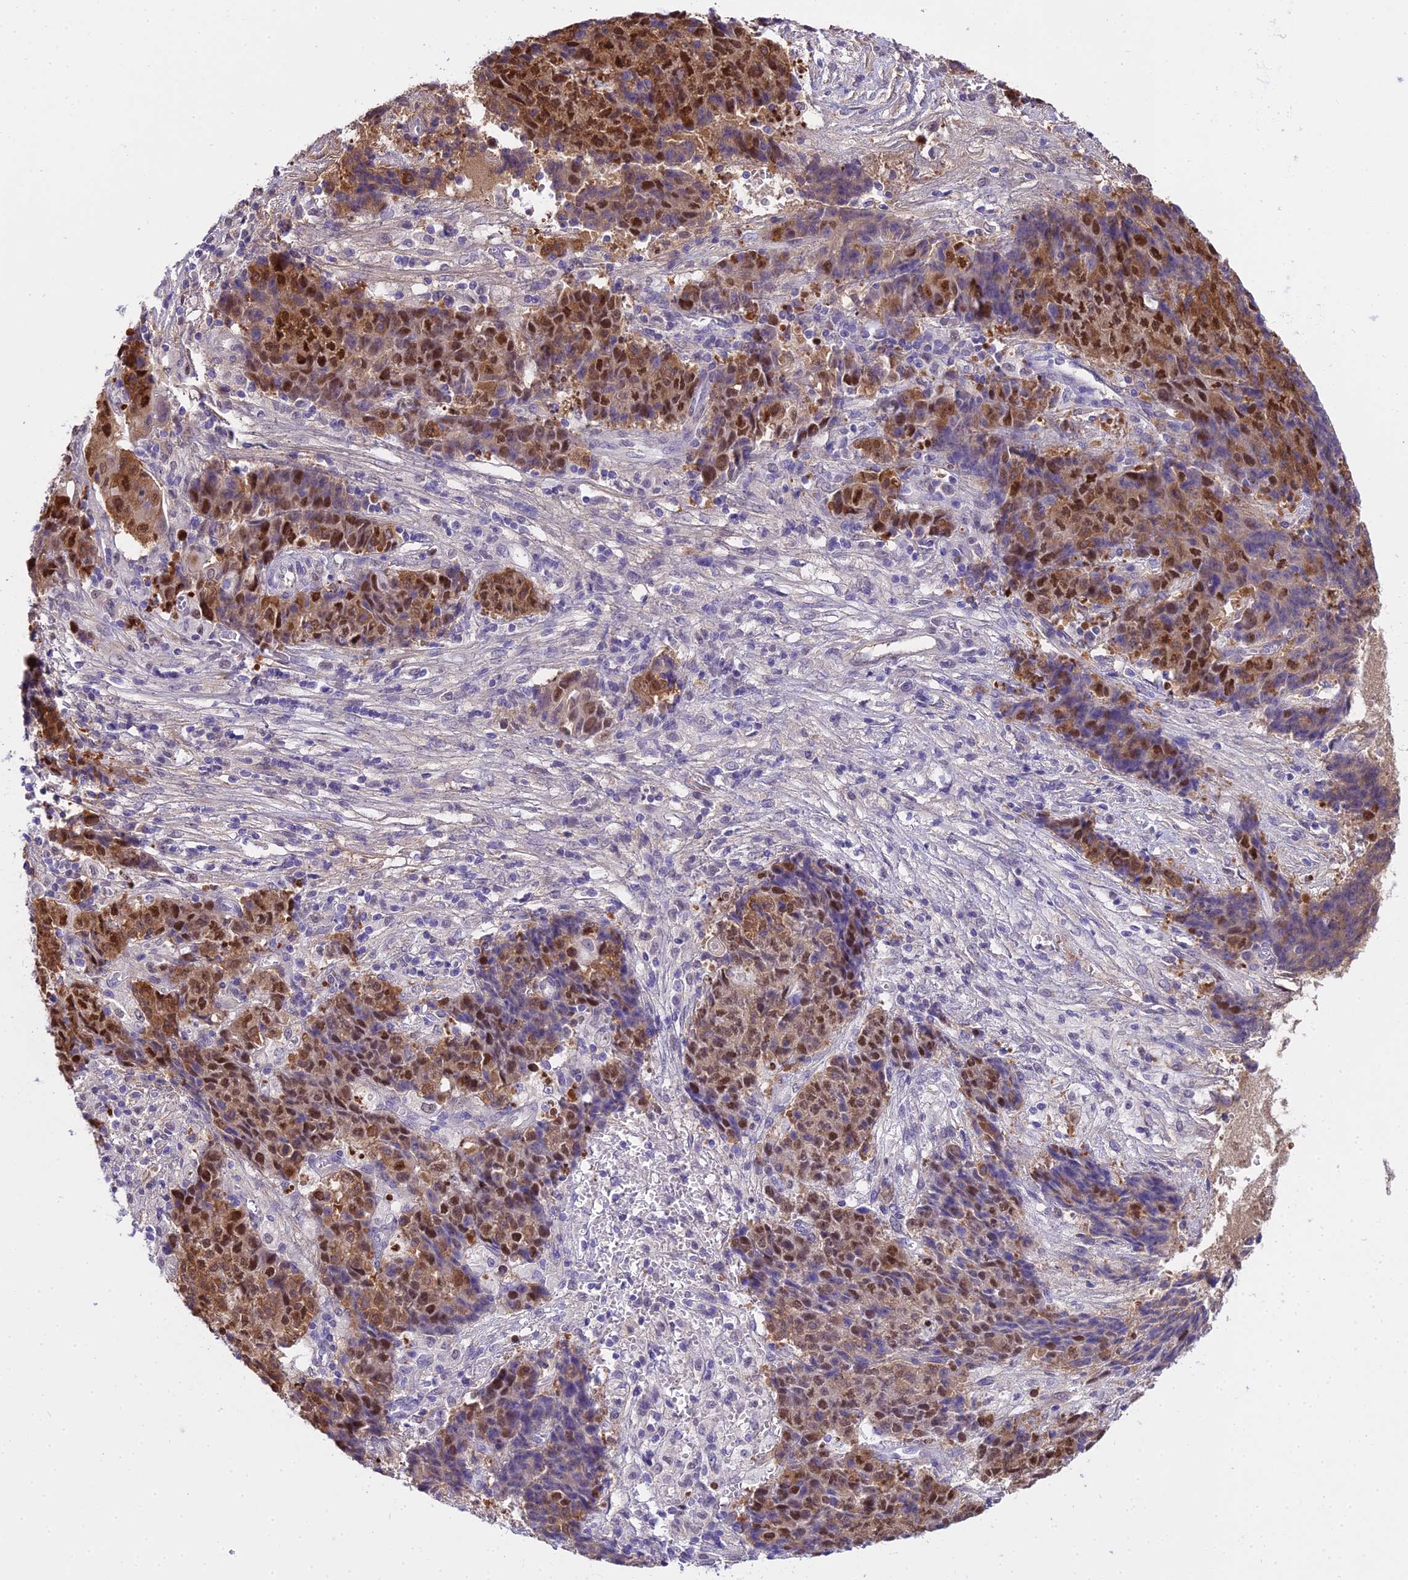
{"staining": {"intensity": "moderate", "quantity": "25%-75%", "location": "nuclear"}, "tissue": "ovarian cancer", "cell_type": "Tumor cells", "image_type": "cancer", "snomed": [{"axis": "morphology", "description": "Carcinoma, endometroid"}, {"axis": "topography", "description": "Ovary"}], "caption": "Ovarian cancer stained with a protein marker reveals moderate staining in tumor cells.", "gene": "MAT2A", "patient": {"sex": "female", "age": 42}}